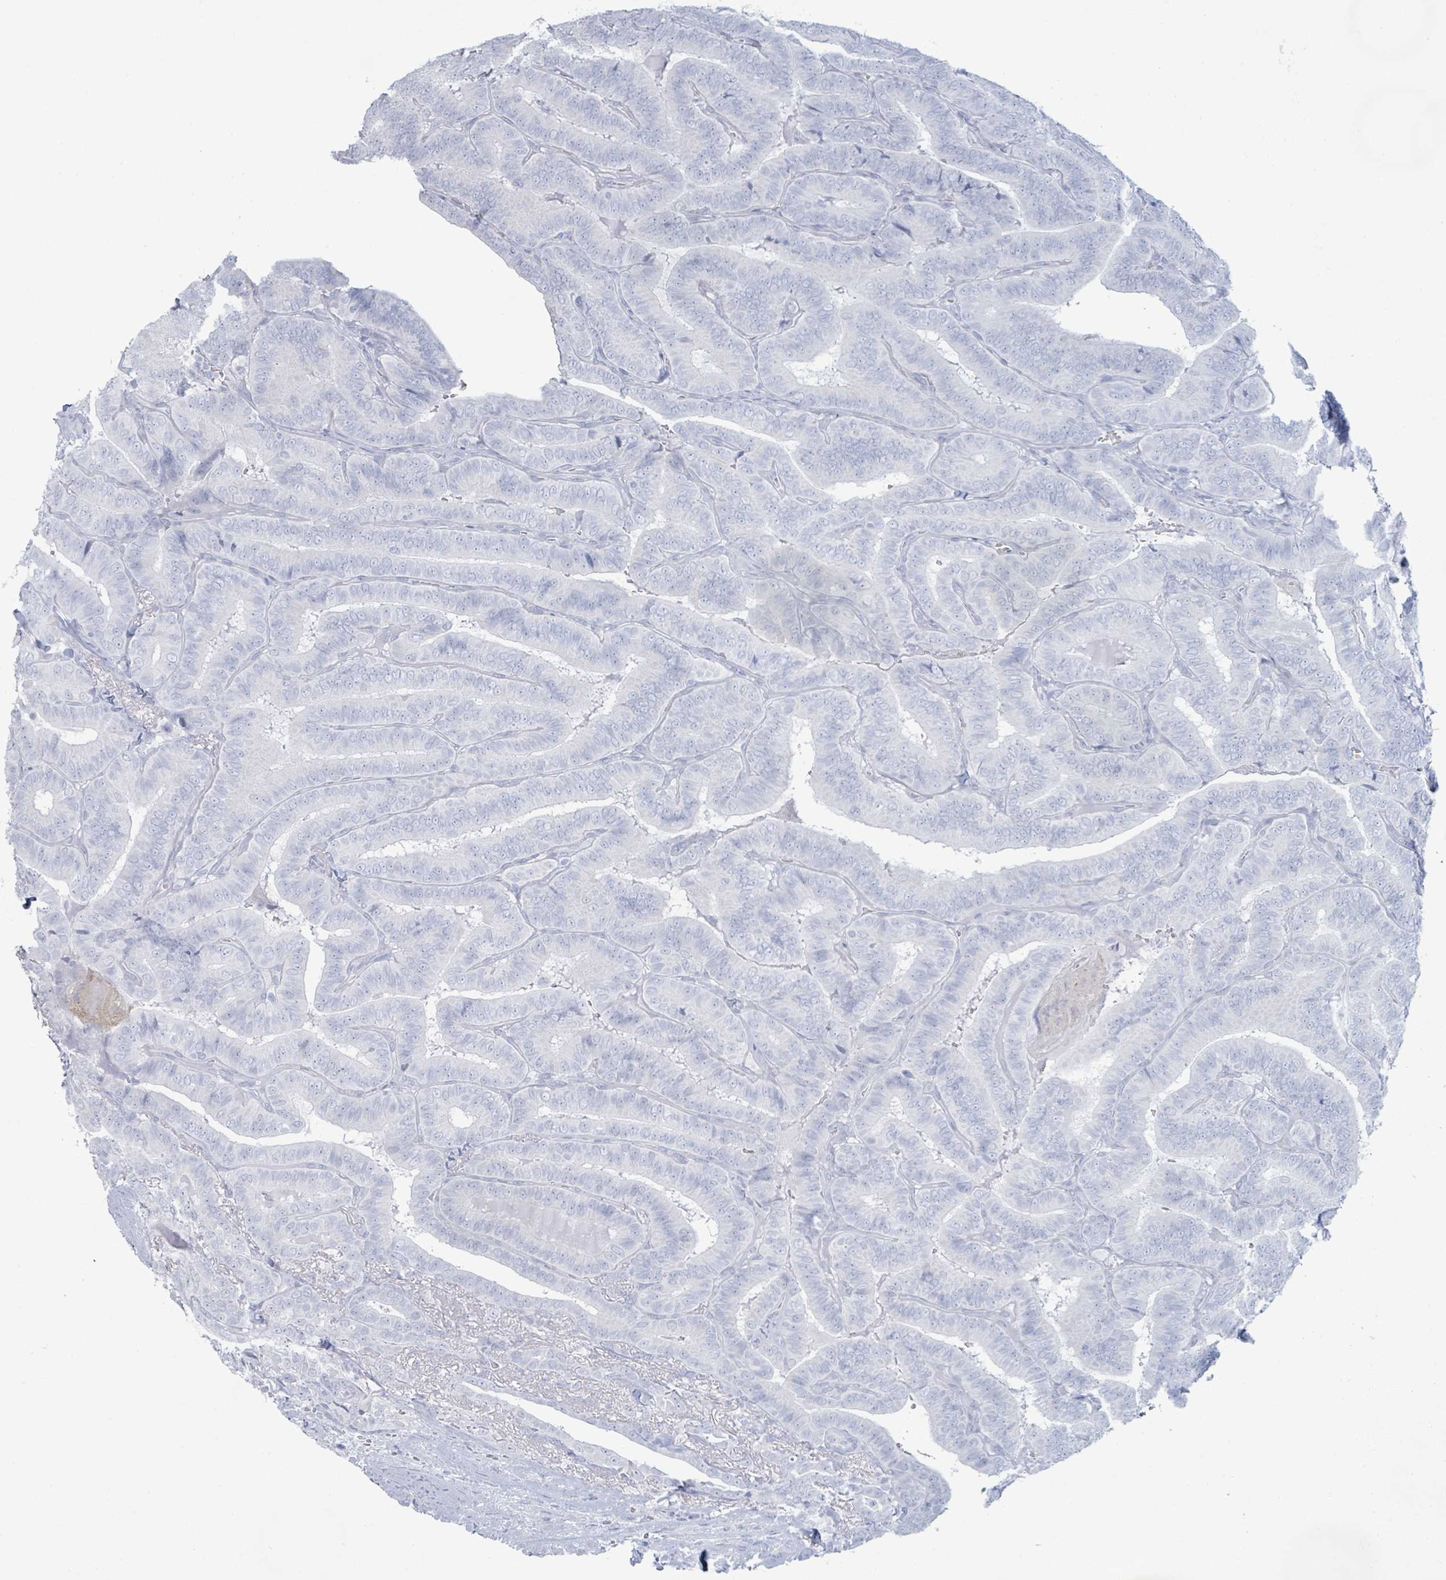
{"staining": {"intensity": "negative", "quantity": "none", "location": "none"}, "tissue": "thyroid cancer", "cell_type": "Tumor cells", "image_type": "cancer", "snomed": [{"axis": "morphology", "description": "Papillary adenocarcinoma, NOS"}, {"axis": "topography", "description": "Thyroid gland"}], "caption": "Protein analysis of thyroid cancer (papillary adenocarcinoma) demonstrates no significant staining in tumor cells.", "gene": "PGA3", "patient": {"sex": "male", "age": 61}}